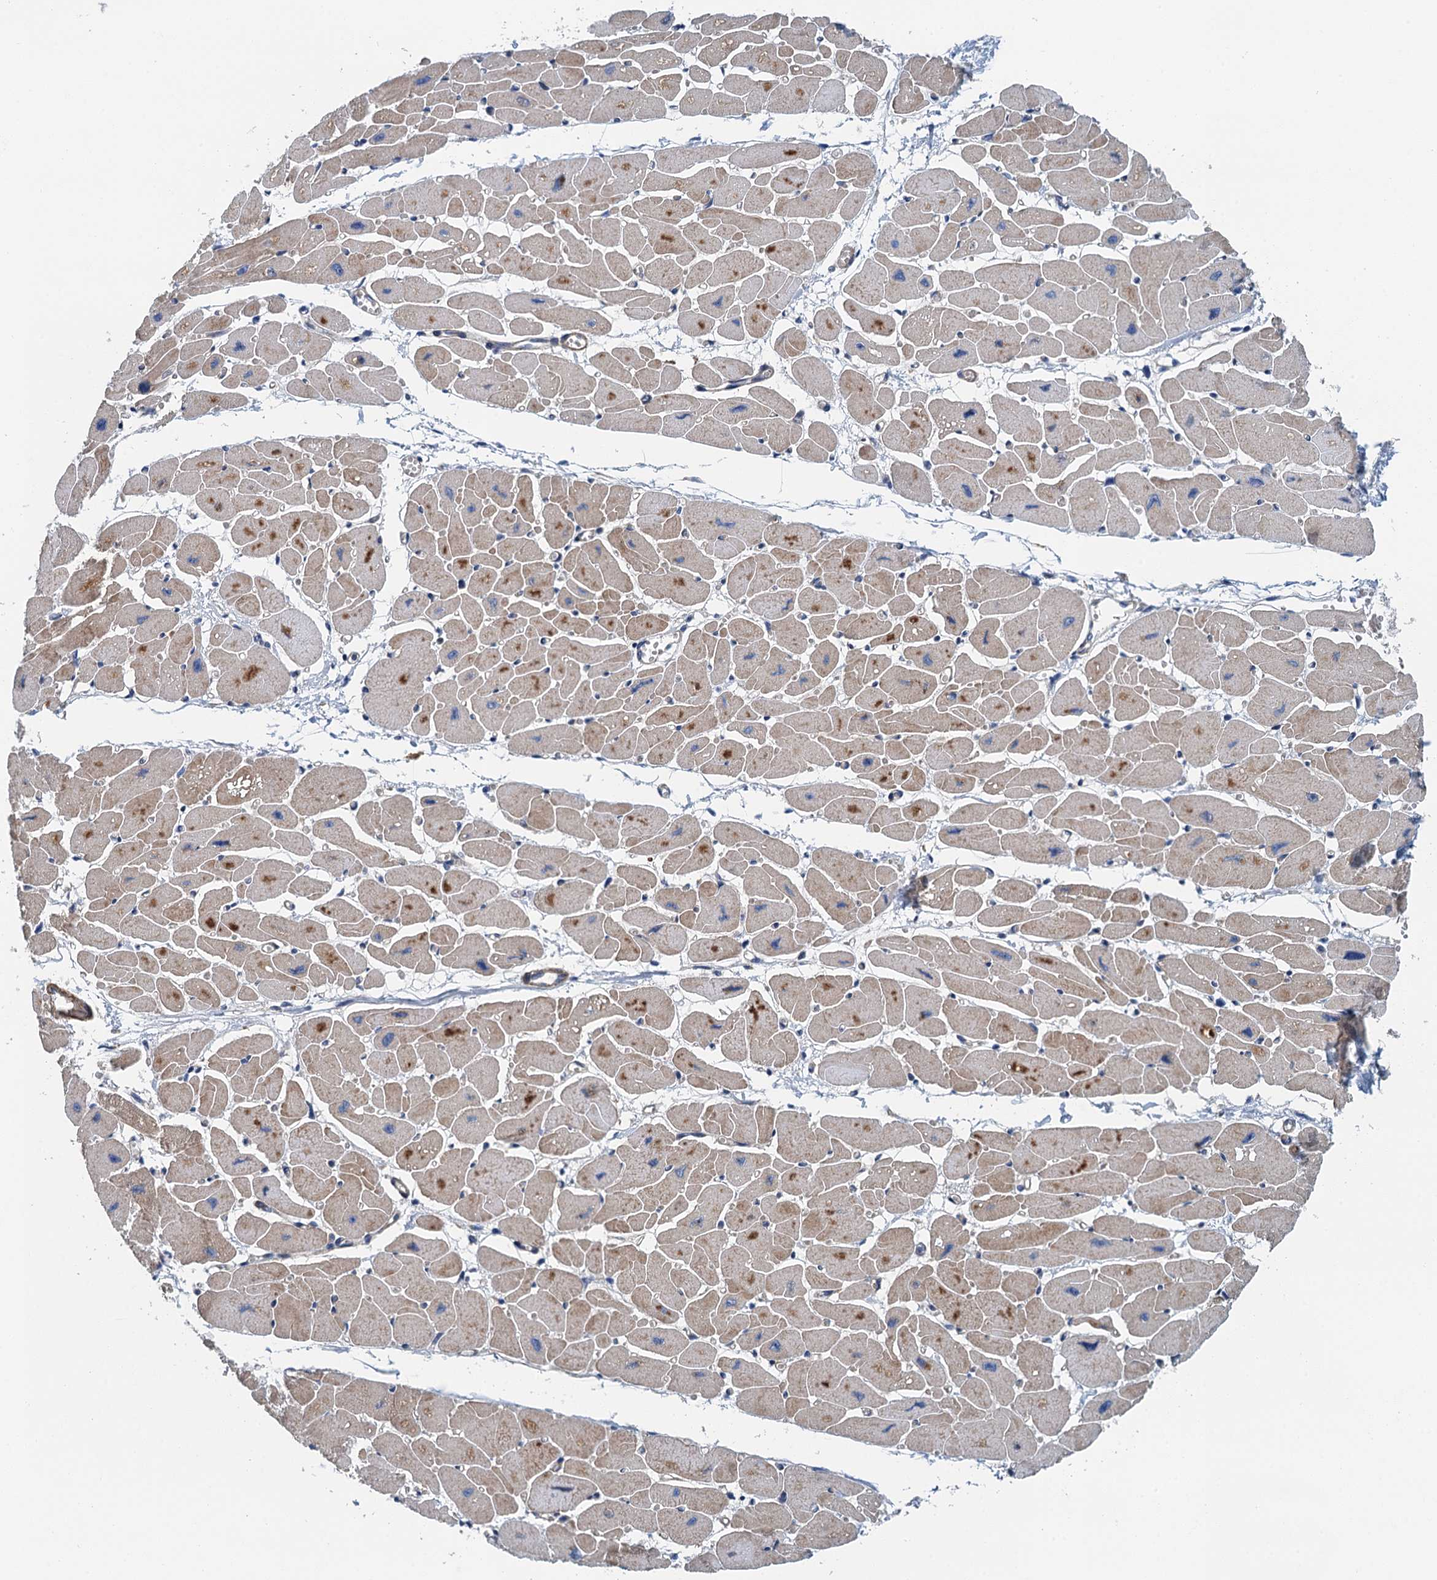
{"staining": {"intensity": "weak", "quantity": "25%-75%", "location": "cytoplasmic/membranous"}, "tissue": "heart muscle", "cell_type": "Cardiomyocytes", "image_type": "normal", "snomed": [{"axis": "morphology", "description": "Normal tissue, NOS"}, {"axis": "topography", "description": "Heart"}], "caption": "Protein staining of unremarkable heart muscle shows weak cytoplasmic/membranous staining in about 25%-75% of cardiomyocytes.", "gene": "PPP1R14D", "patient": {"sex": "female", "age": 54}}